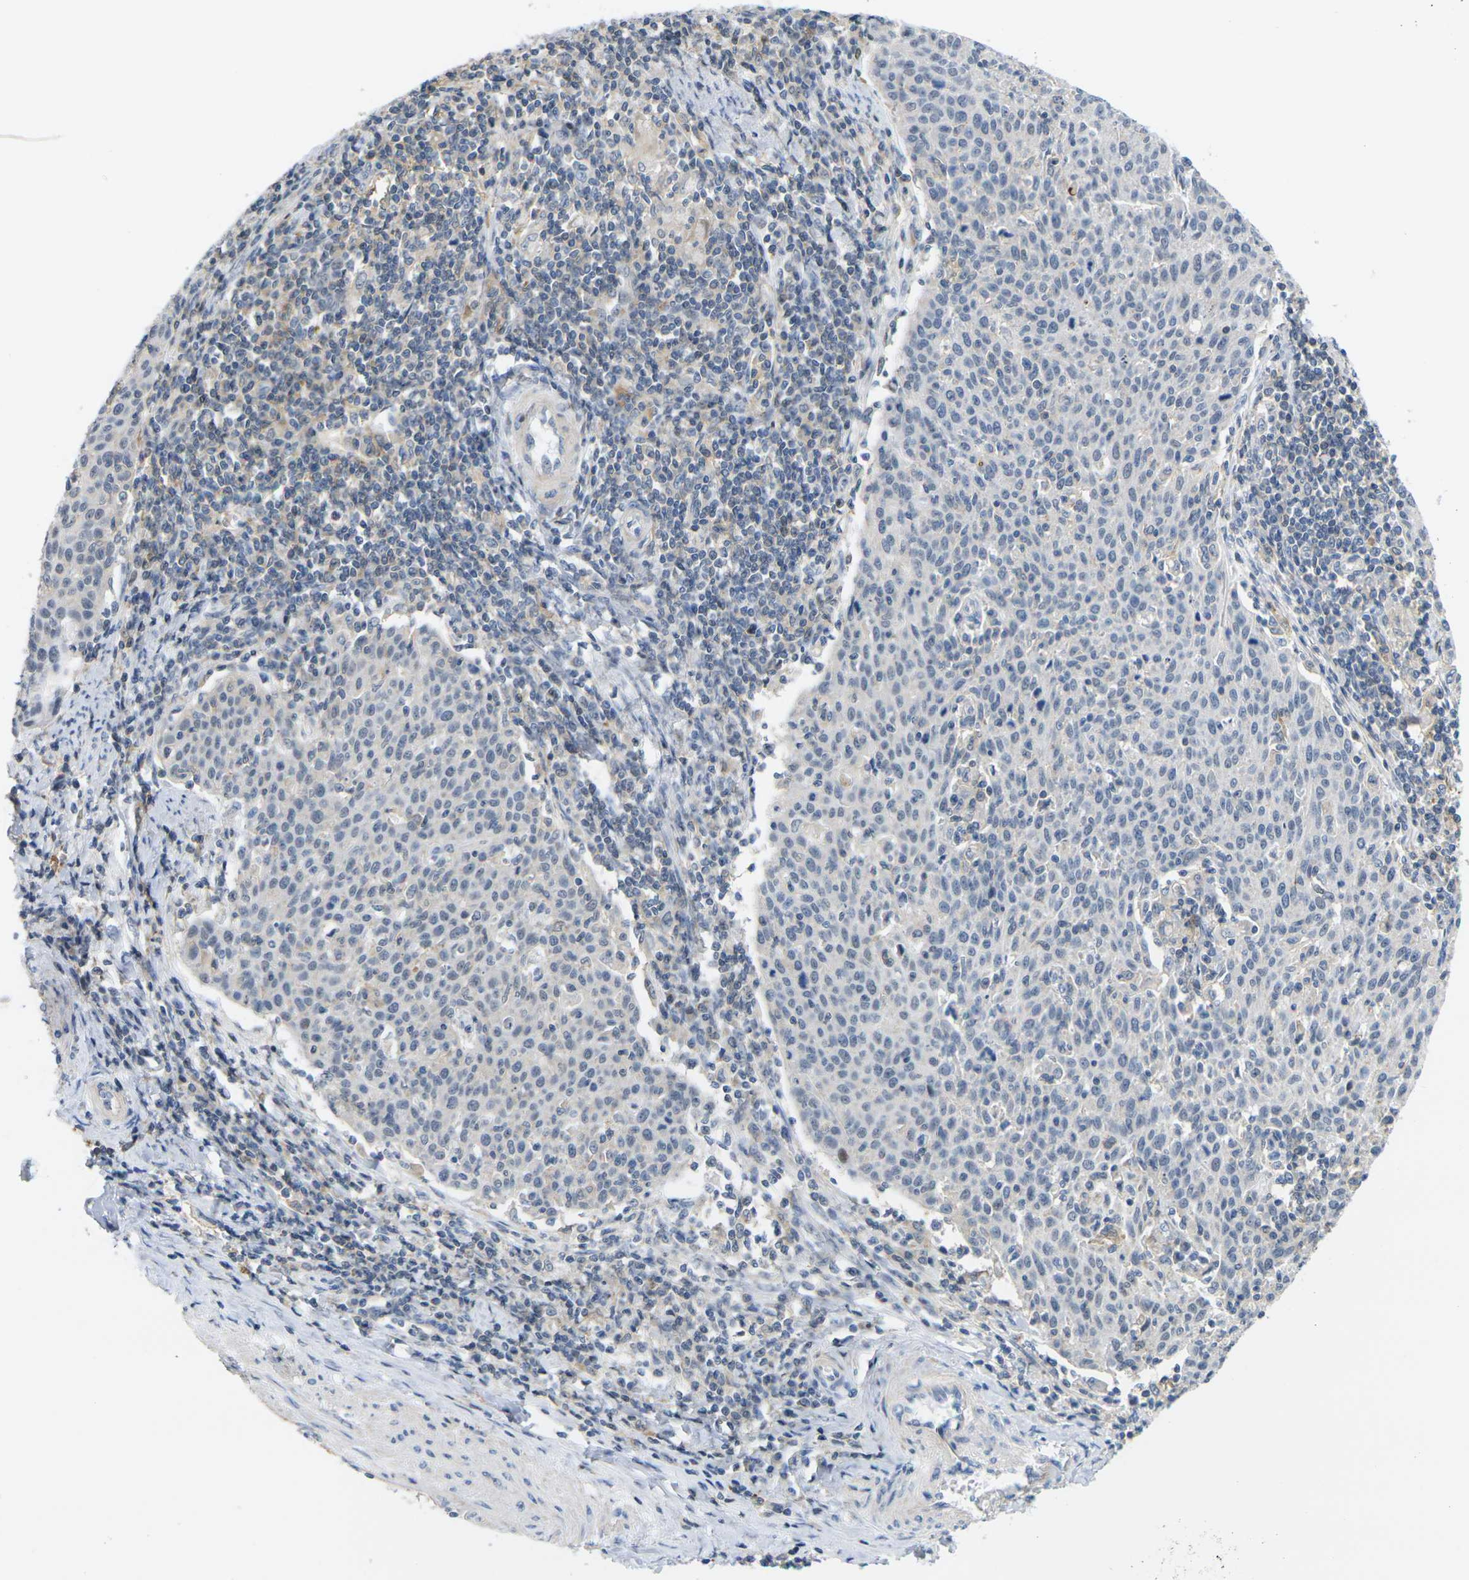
{"staining": {"intensity": "negative", "quantity": "none", "location": "none"}, "tissue": "cervical cancer", "cell_type": "Tumor cells", "image_type": "cancer", "snomed": [{"axis": "morphology", "description": "Squamous cell carcinoma, NOS"}, {"axis": "topography", "description": "Cervix"}], "caption": "This is a histopathology image of immunohistochemistry (IHC) staining of cervical cancer, which shows no staining in tumor cells. (DAB IHC, high magnification).", "gene": "OTOF", "patient": {"sex": "female", "age": 38}}